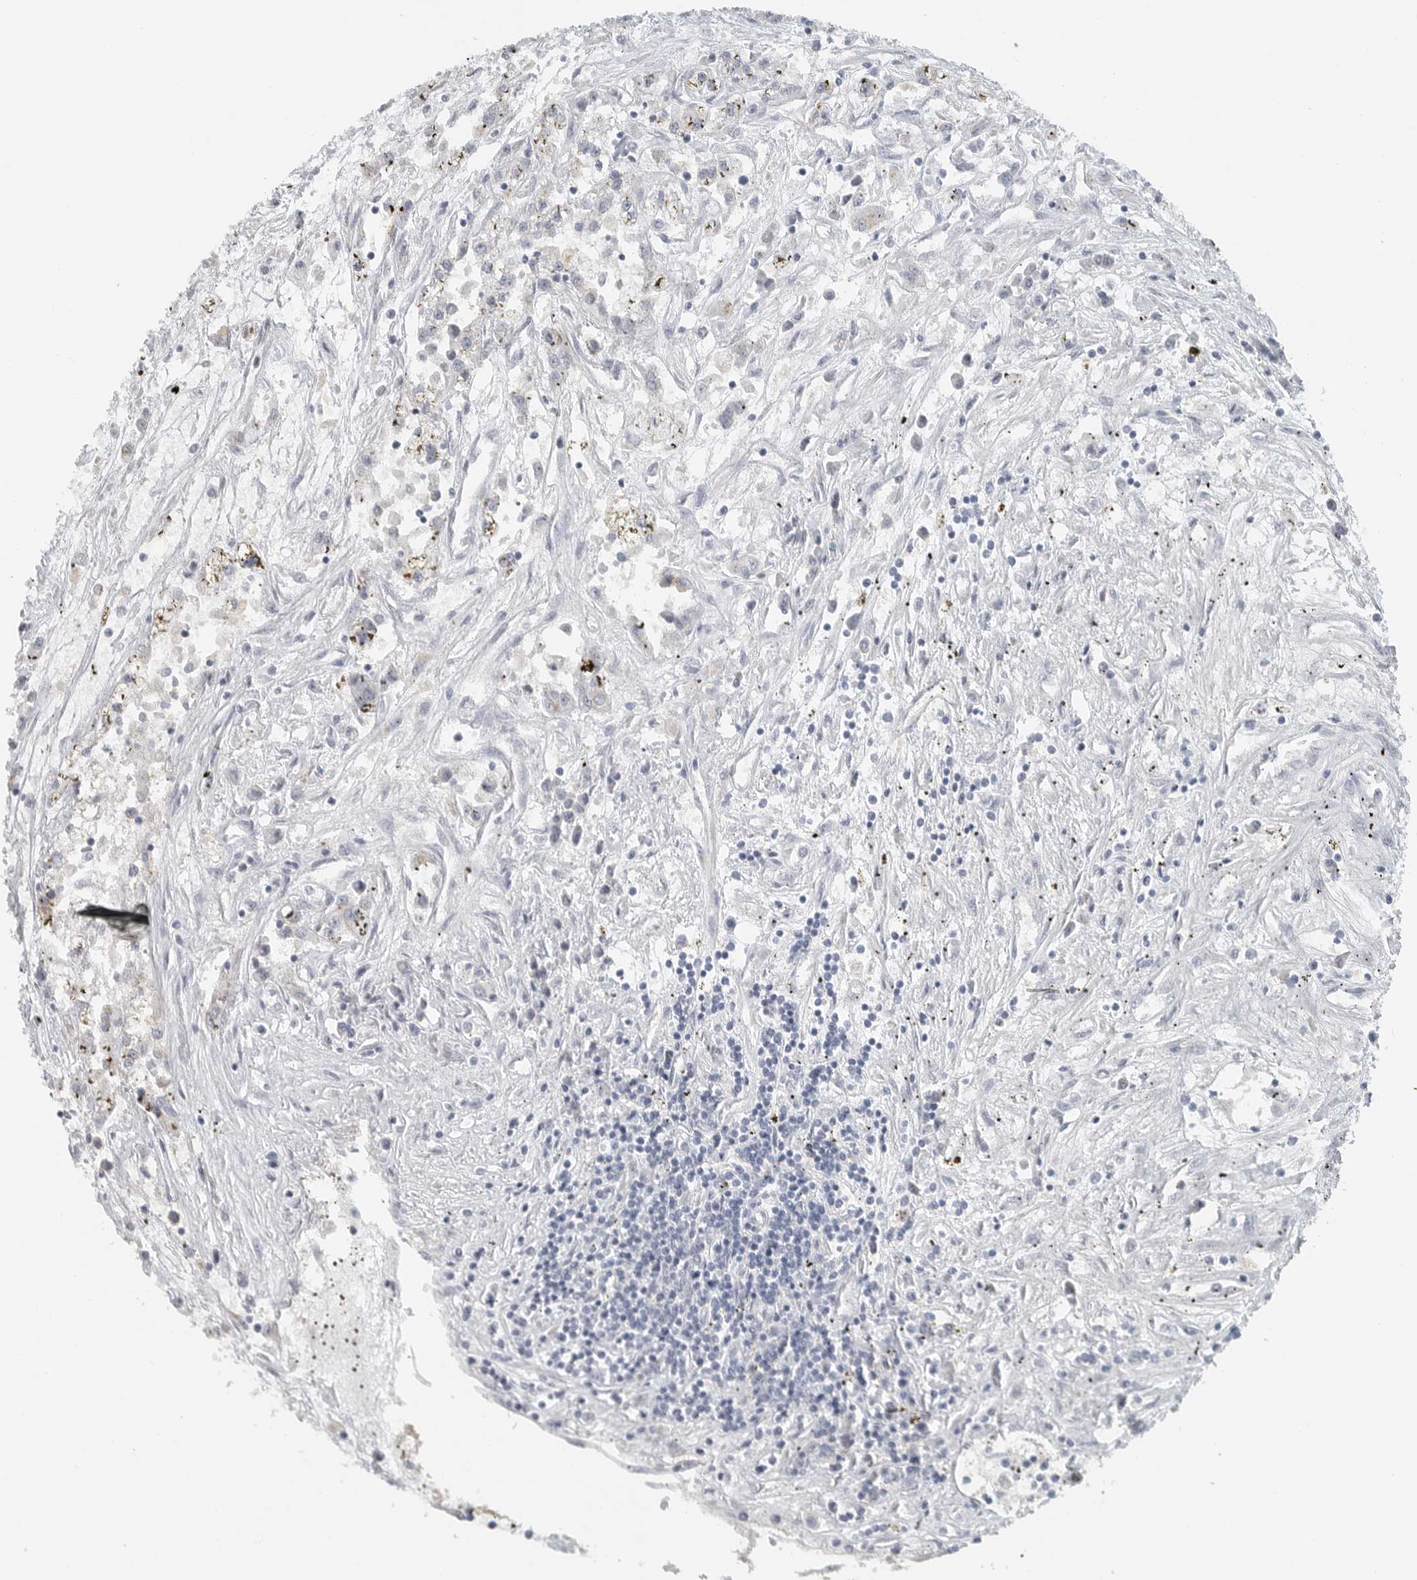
{"staining": {"intensity": "negative", "quantity": "none", "location": "none"}, "tissue": "renal cancer", "cell_type": "Tumor cells", "image_type": "cancer", "snomed": [{"axis": "morphology", "description": "Adenocarcinoma, NOS"}, {"axis": "topography", "description": "Kidney"}], "caption": "Immunohistochemistry image of neoplastic tissue: adenocarcinoma (renal) stained with DAB (3,3'-diaminobenzidine) exhibits no significant protein staining in tumor cells.", "gene": "PAM", "patient": {"sex": "female", "age": 52}}